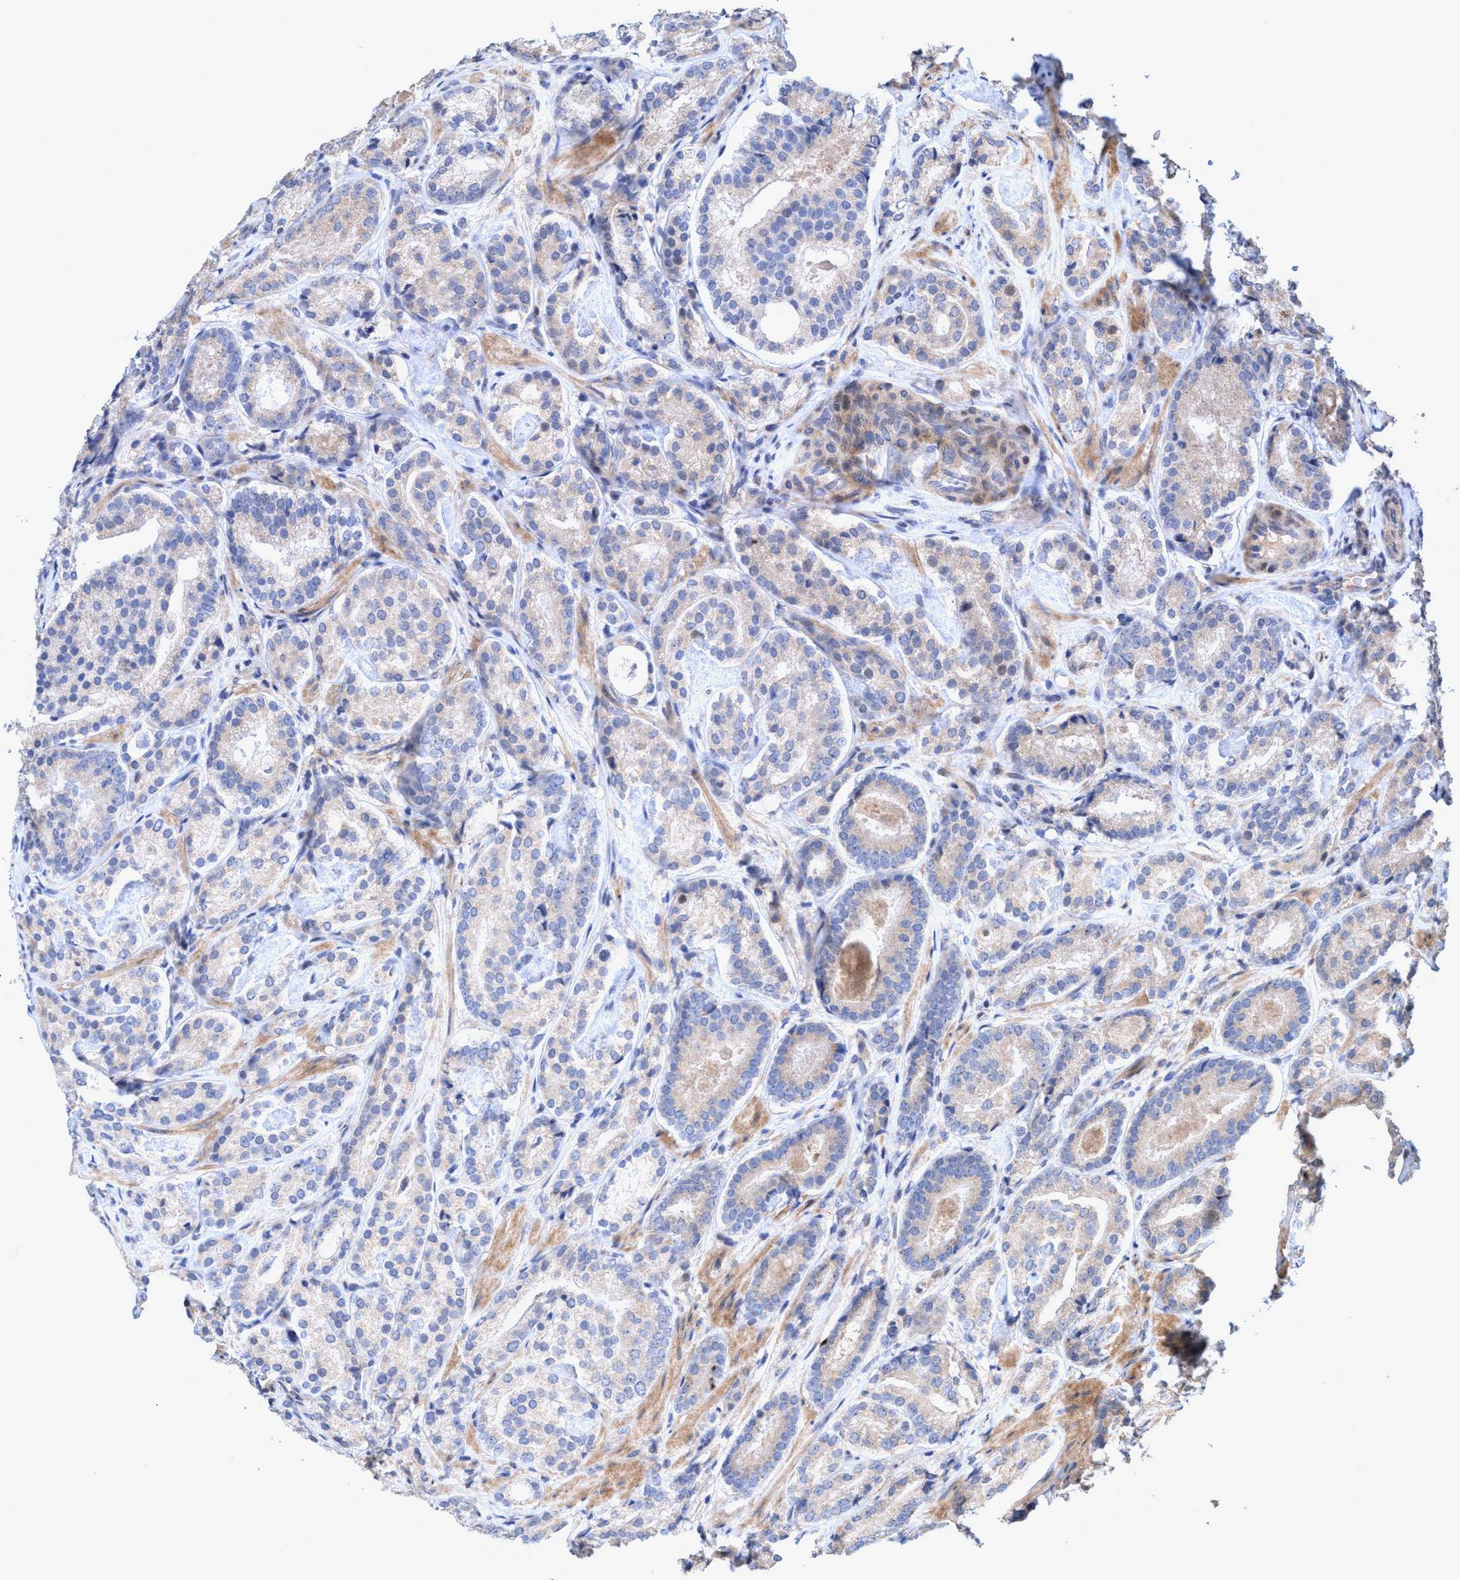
{"staining": {"intensity": "weak", "quantity": "25%-75%", "location": "cytoplasmic/membranous"}, "tissue": "prostate cancer", "cell_type": "Tumor cells", "image_type": "cancer", "snomed": [{"axis": "morphology", "description": "Adenocarcinoma, Low grade"}, {"axis": "topography", "description": "Prostate"}], "caption": "Tumor cells exhibit low levels of weak cytoplasmic/membranous positivity in approximately 25%-75% of cells in prostate cancer (low-grade adenocarcinoma).", "gene": "ZNF677", "patient": {"sex": "male", "age": 69}}